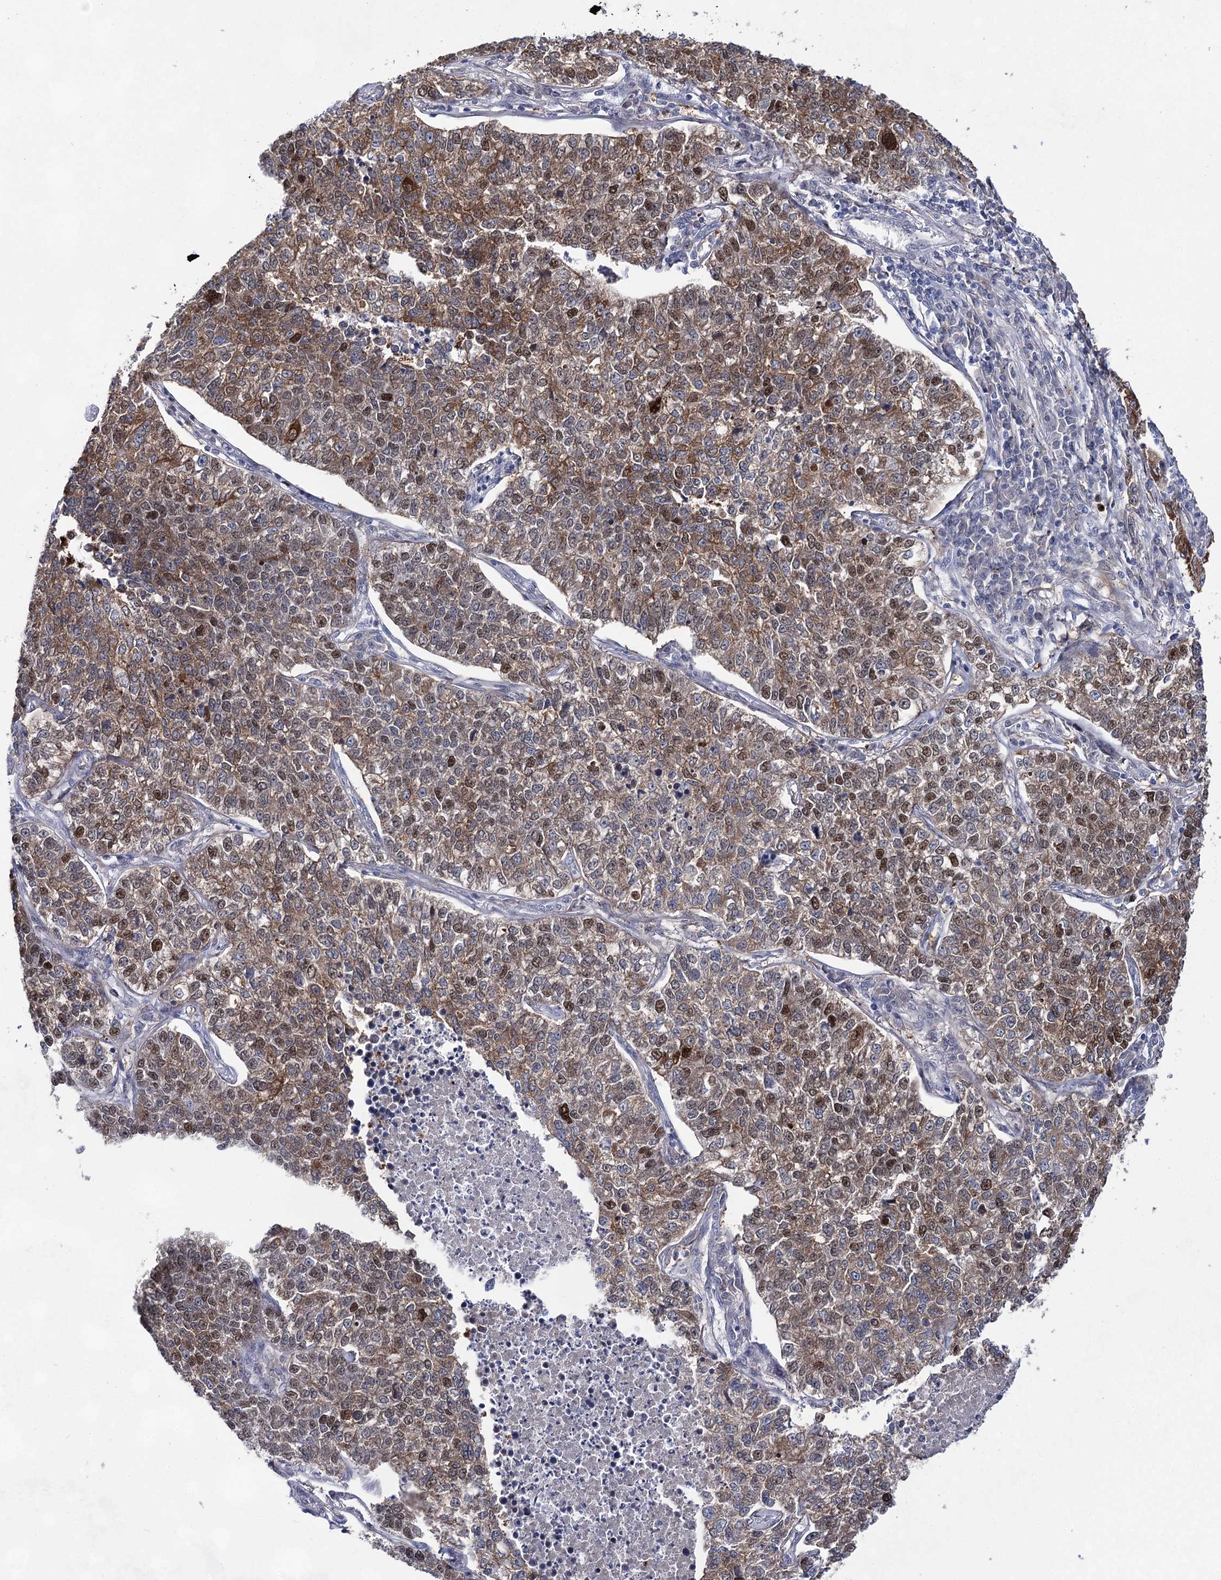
{"staining": {"intensity": "moderate", "quantity": ">75%", "location": "cytoplasmic/membranous,nuclear"}, "tissue": "lung cancer", "cell_type": "Tumor cells", "image_type": "cancer", "snomed": [{"axis": "morphology", "description": "Adenocarcinoma, NOS"}, {"axis": "topography", "description": "Lung"}], "caption": "Human lung adenocarcinoma stained with a protein marker displays moderate staining in tumor cells.", "gene": "UGDH", "patient": {"sex": "male", "age": 49}}